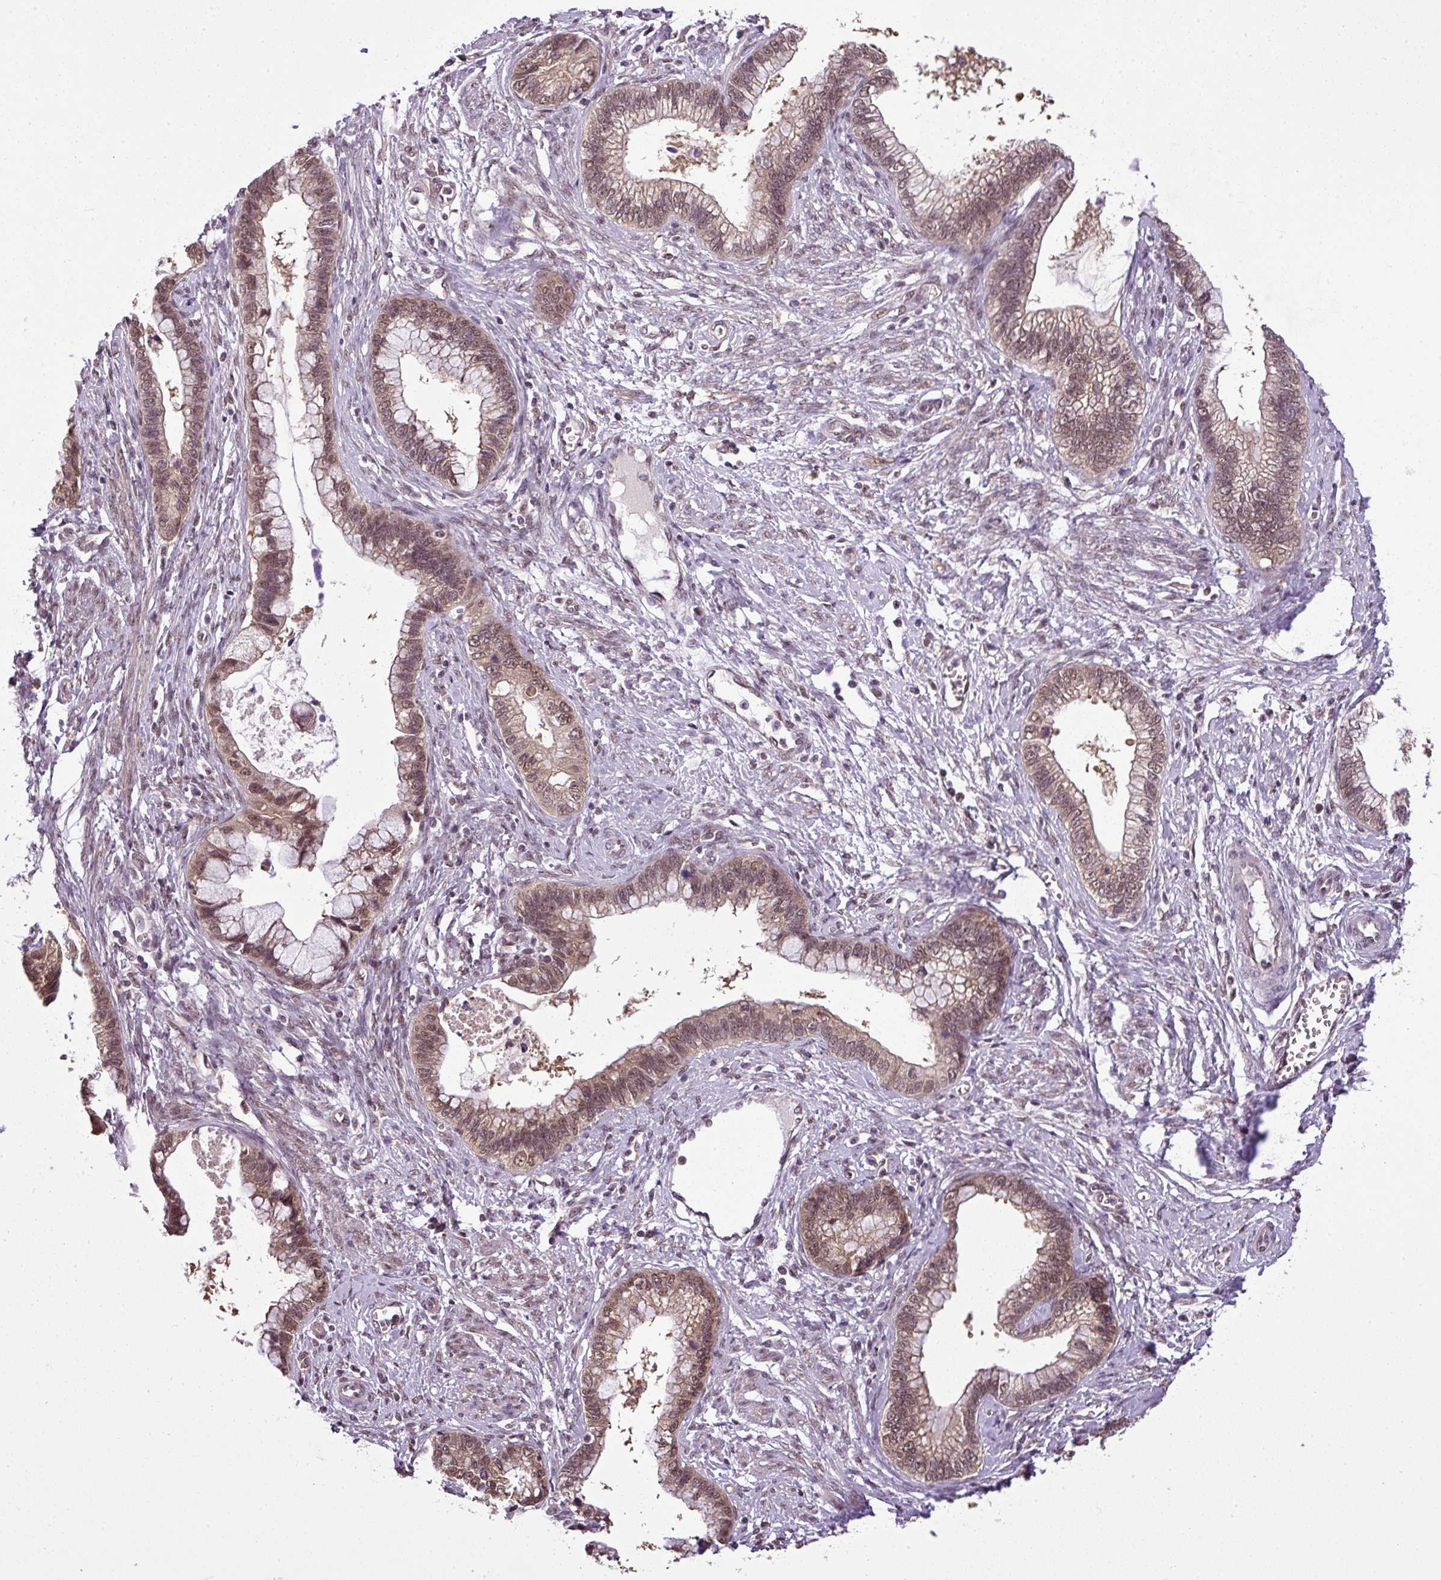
{"staining": {"intensity": "moderate", "quantity": ">75%", "location": "nuclear"}, "tissue": "cervical cancer", "cell_type": "Tumor cells", "image_type": "cancer", "snomed": [{"axis": "morphology", "description": "Adenocarcinoma, NOS"}, {"axis": "topography", "description": "Cervix"}], "caption": "IHC micrograph of human cervical cancer (adenocarcinoma) stained for a protein (brown), which displays medium levels of moderate nuclear staining in approximately >75% of tumor cells.", "gene": "MFHAS1", "patient": {"sex": "female", "age": 44}}